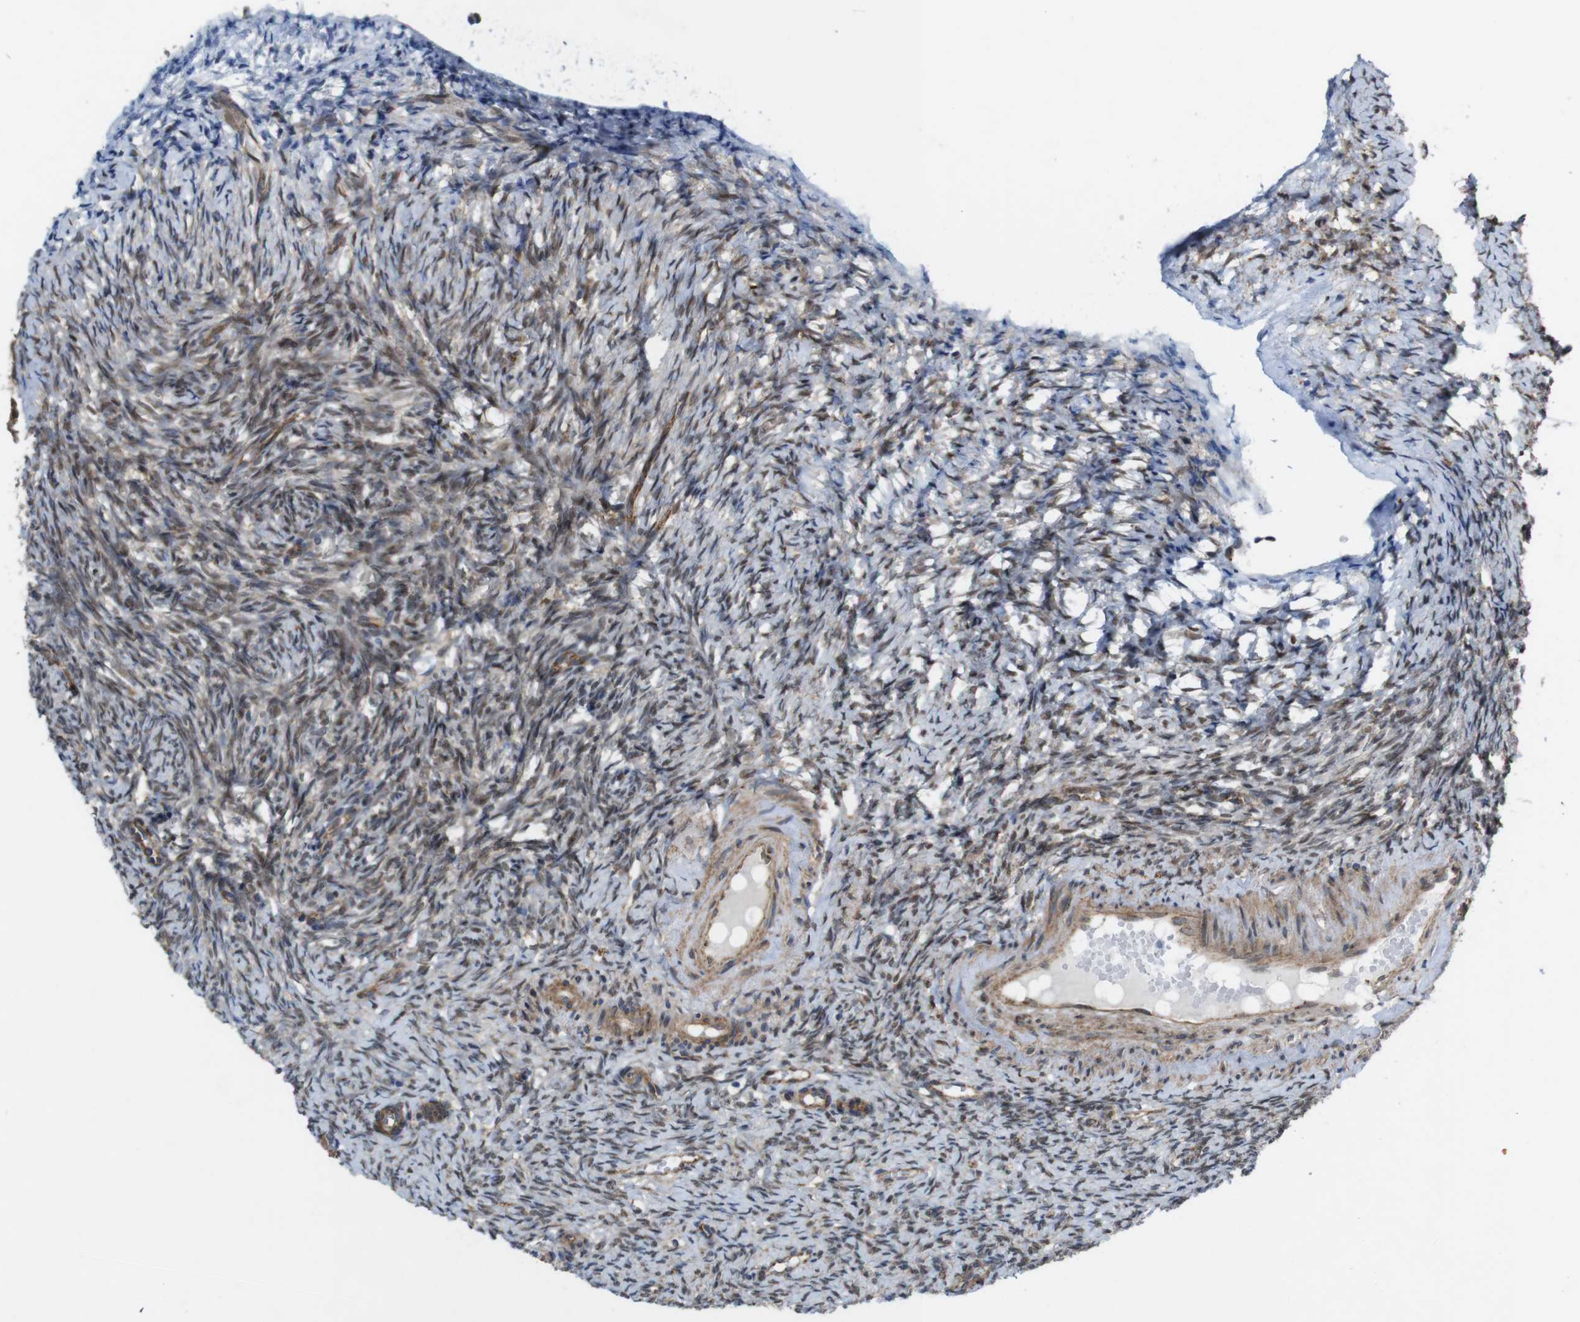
{"staining": {"intensity": "moderate", "quantity": ">75%", "location": "cytoplasmic/membranous,nuclear"}, "tissue": "ovary", "cell_type": "Ovarian stroma cells", "image_type": "normal", "snomed": [{"axis": "morphology", "description": "Normal tissue, NOS"}, {"axis": "topography", "description": "Ovary"}], "caption": "Immunohistochemistry of benign human ovary exhibits medium levels of moderate cytoplasmic/membranous,nuclear expression in approximately >75% of ovarian stroma cells. (Stains: DAB (3,3'-diaminobenzidine) in brown, nuclei in blue, Microscopy: brightfield microscopy at high magnification).", "gene": "PTGER4", "patient": {"sex": "female", "age": 41}}